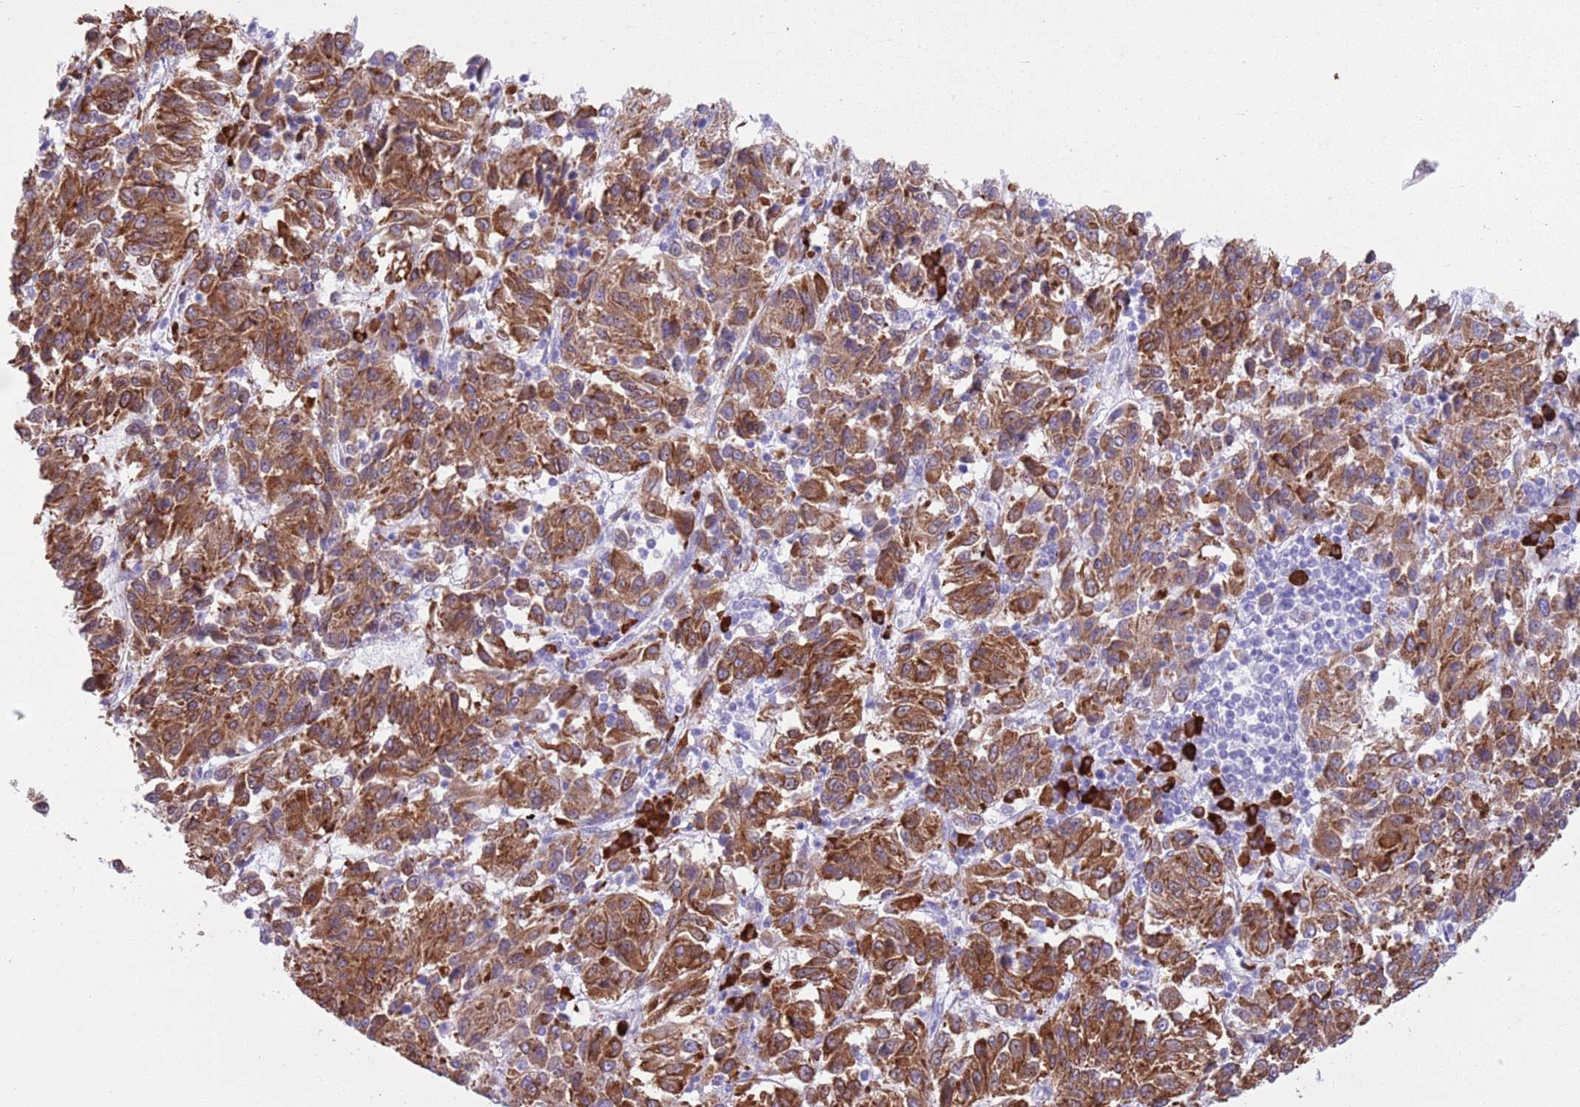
{"staining": {"intensity": "strong", "quantity": ">75%", "location": "cytoplasmic/membranous"}, "tissue": "melanoma", "cell_type": "Tumor cells", "image_type": "cancer", "snomed": [{"axis": "morphology", "description": "Malignant melanoma, Metastatic site"}, {"axis": "topography", "description": "Lung"}], "caption": "Melanoma was stained to show a protein in brown. There is high levels of strong cytoplasmic/membranous staining in about >75% of tumor cells.", "gene": "LY6G5B", "patient": {"sex": "male", "age": 64}}